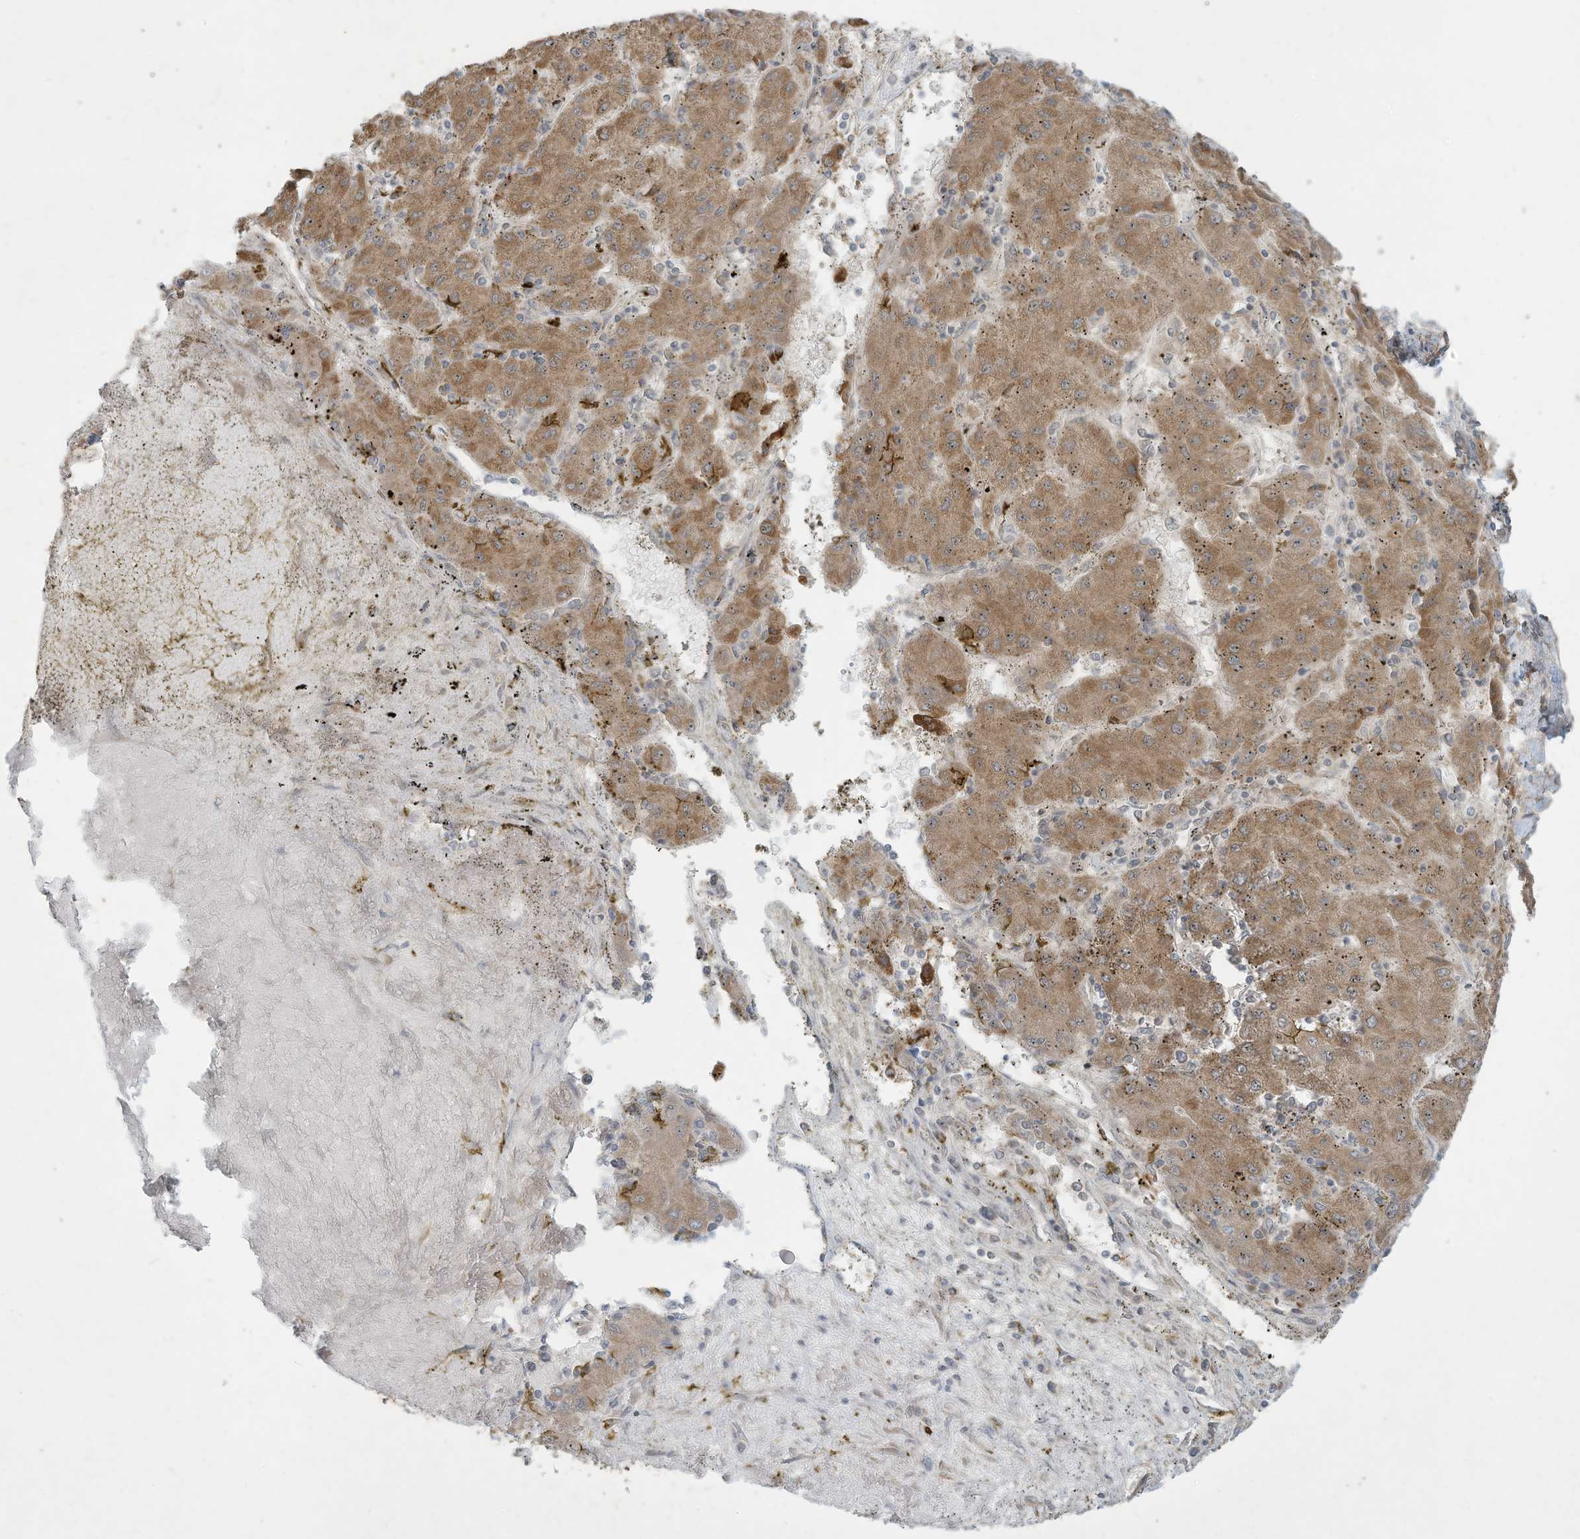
{"staining": {"intensity": "moderate", "quantity": ">75%", "location": "cytoplasmic/membranous"}, "tissue": "liver cancer", "cell_type": "Tumor cells", "image_type": "cancer", "snomed": [{"axis": "morphology", "description": "Carcinoma, Hepatocellular, NOS"}, {"axis": "topography", "description": "Liver"}], "caption": "Moderate cytoplasmic/membranous protein expression is identified in about >75% of tumor cells in liver cancer (hepatocellular carcinoma).", "gene": "MAGIX", "patient": {"sex": "male", "age": 72}}